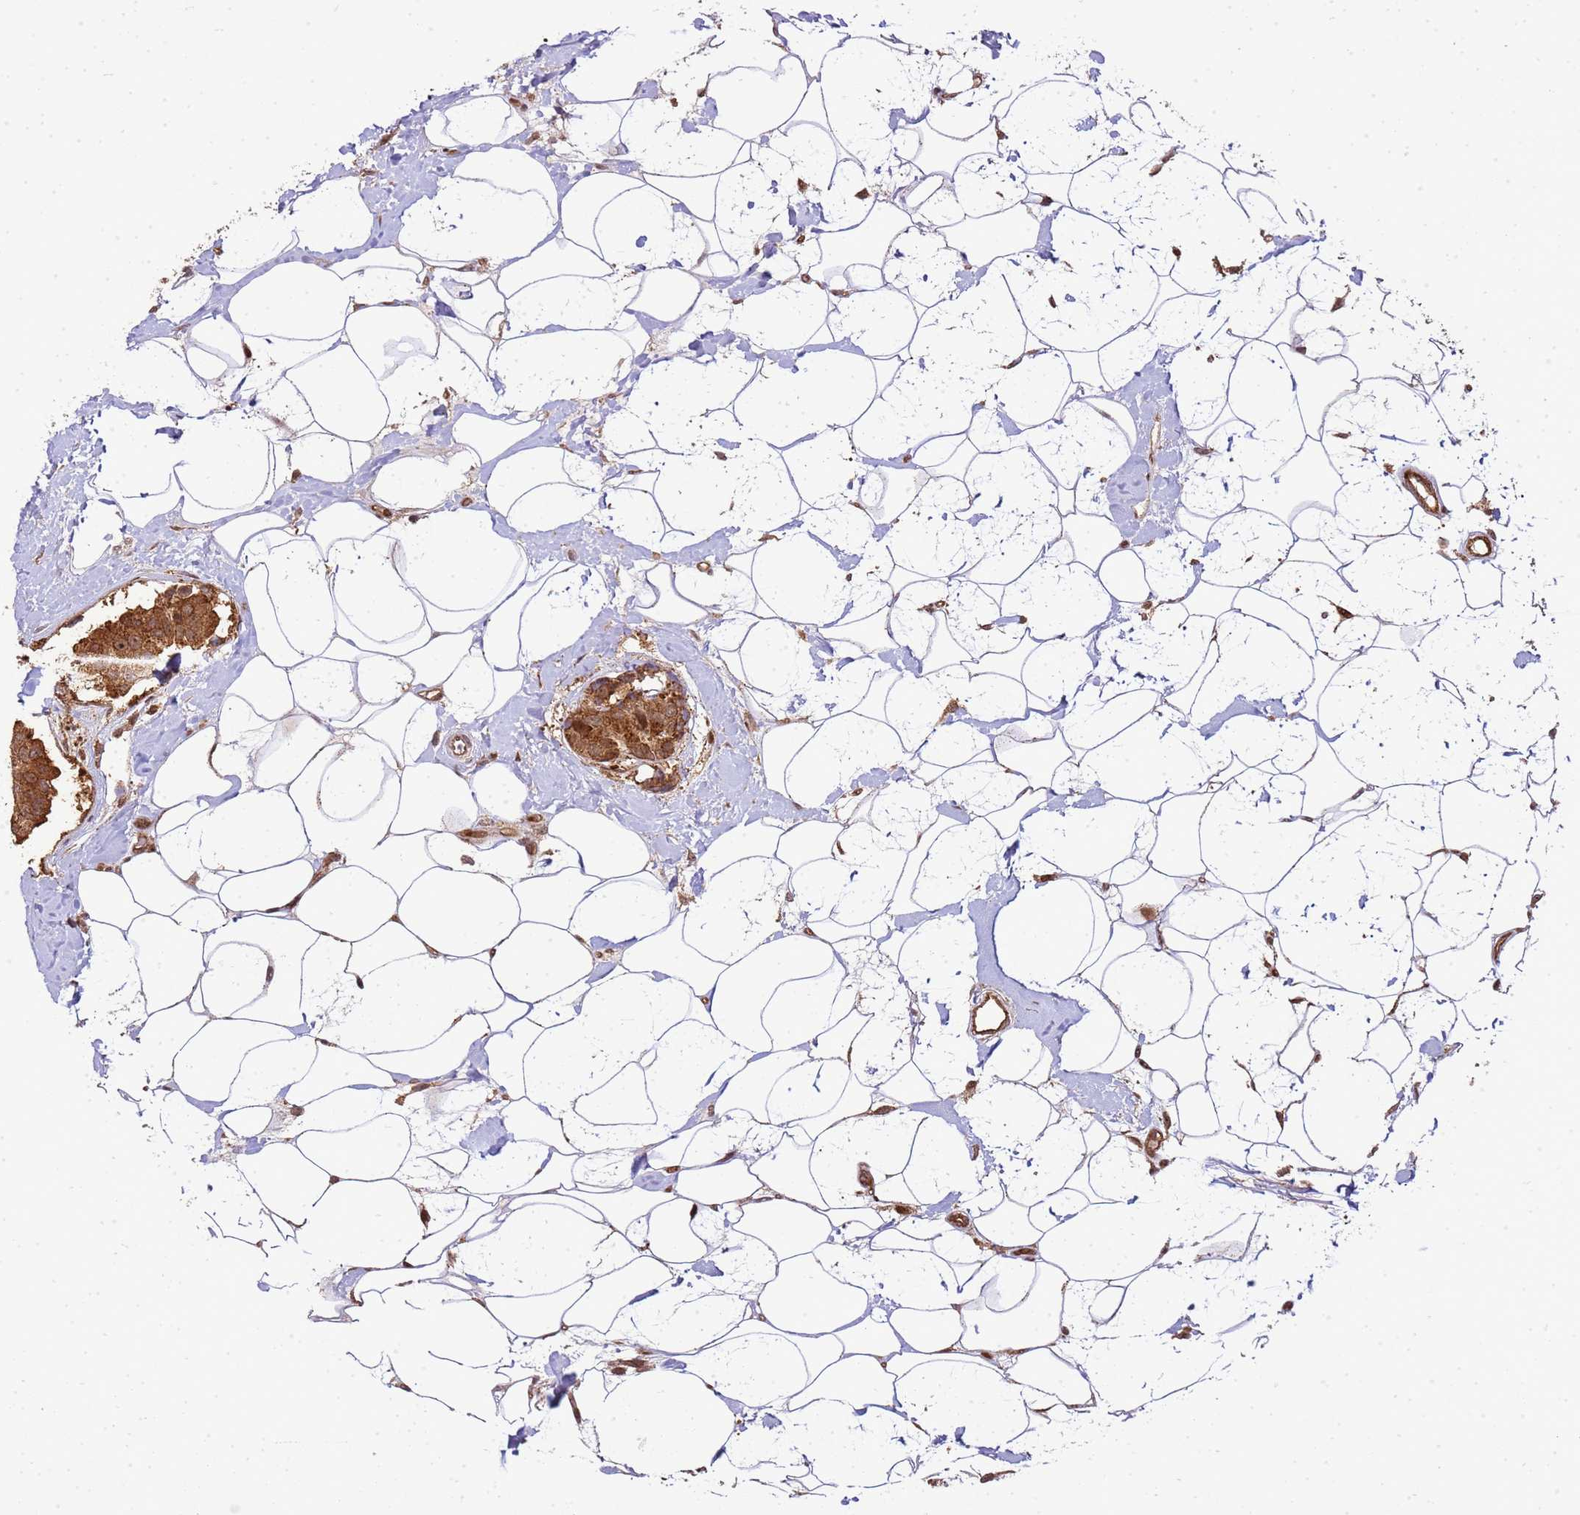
{"staining": {"intensity": "moderate", "quantity": ">75%", "location": "cytoplasmic/membranous,nuclear"}, "tissue": "breast cancer", "cell_type": "Tumor cells", "image_type": "cancer", "snomed": [{"axis": "morphology", "description": "Normal tissue, NOS"}, {"axis": "morphology", "description": "Duct carcinoma"}, {"axis": "topography", "description": "Breast"}], "caption": "This image exhibits IHC staining of intraductal carcinoma (breast), with medium moderate cytoplasmic/membranous and nuclear expression in approximately >75% of tumor cells.", "gene": "PEX14", "patient": {"sex": "female", "age": 39}}